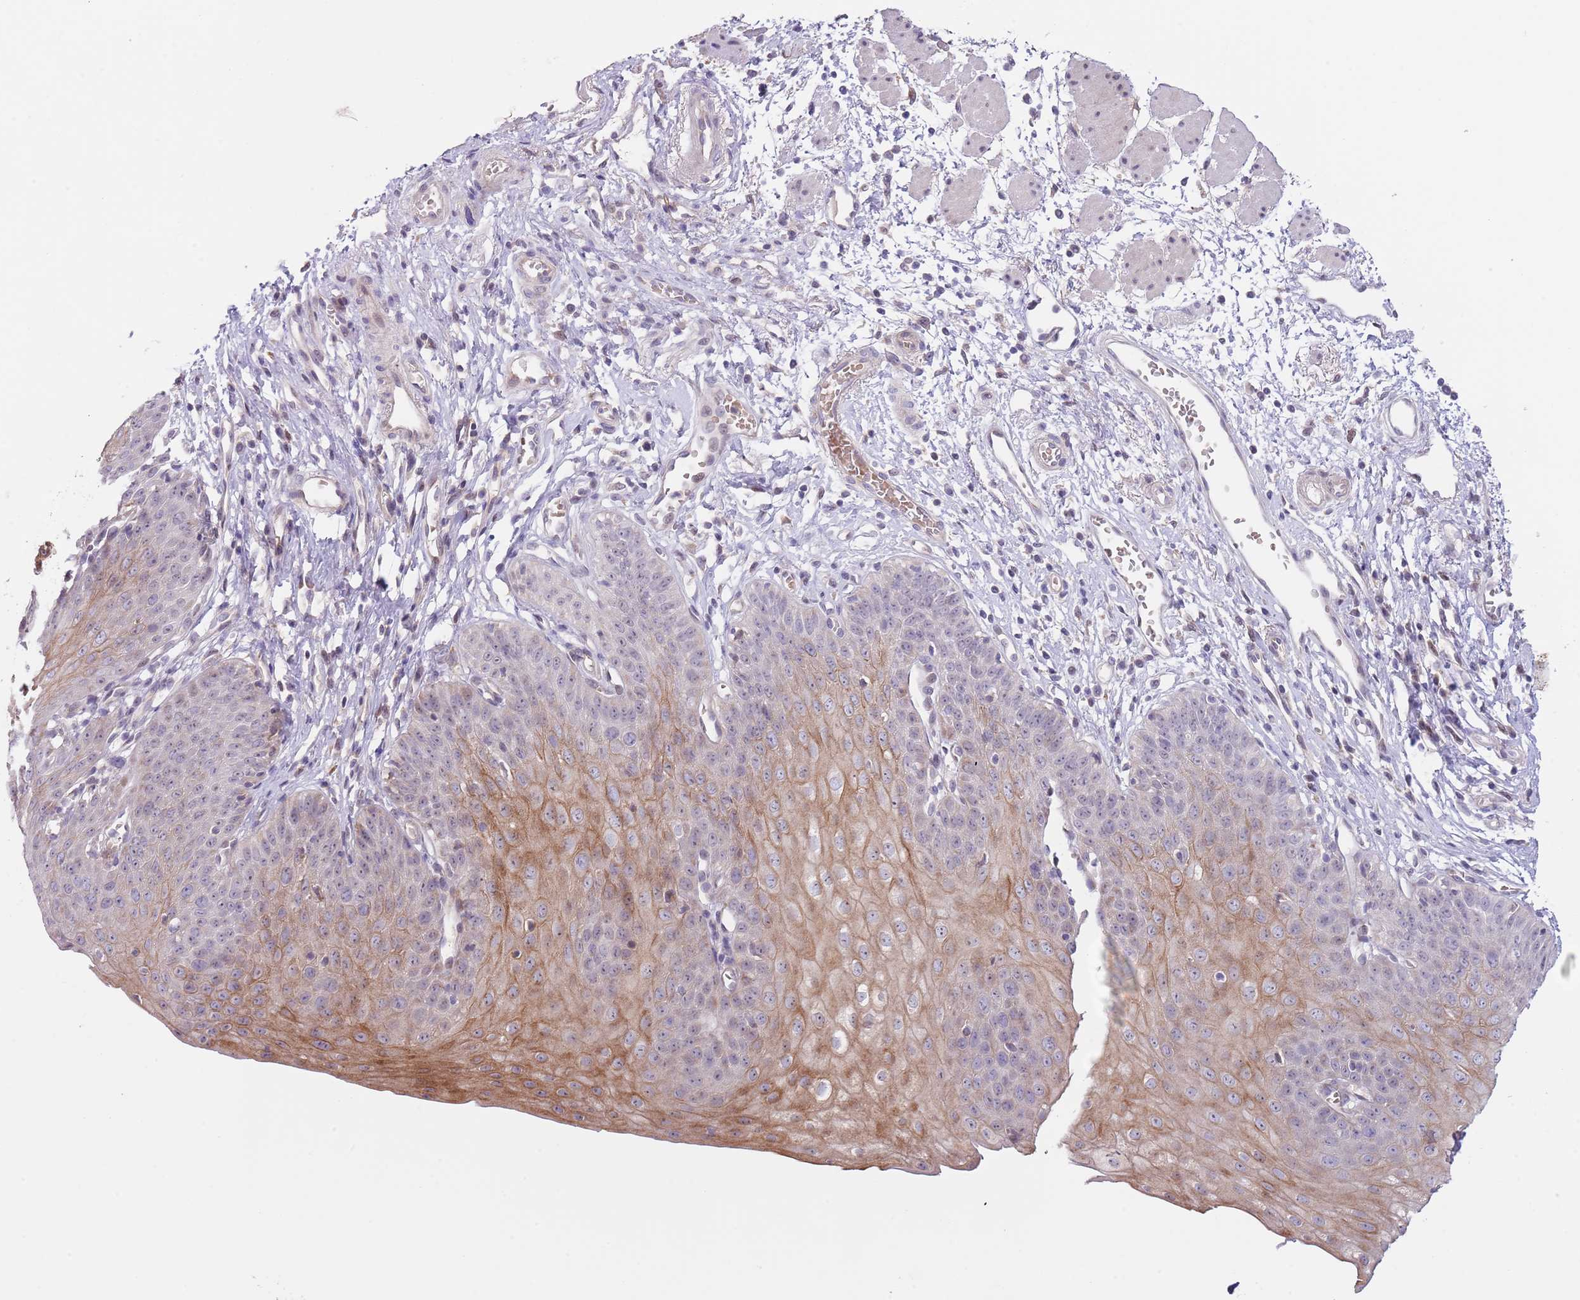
{"staining": {"intensity": "moderate", "quantity": "25%-75%", "location": "cytoplasmic/membranous"}, "tissue": "esophagus", "cell_type": "Squamous epithelial cells", "image_type": "normal", "snomed": [{"axis": "morphology", "description": "Normal tissue, NOS"}, {"axis": "topography", "description": "Esophagus"}], "caption": "Immunohistochemical staining of benign esophagus reveals moderate cytoplasmic/membranous protein expression in approximately 25%-75% of squamous epithelial cells. The protein is stained brown, and the nuclei are stained in blue (DAB IHC with brightfield microscopy, high magnification).", "gene": "AP1S2", "patient": {"sex": "male", "age": 71}}